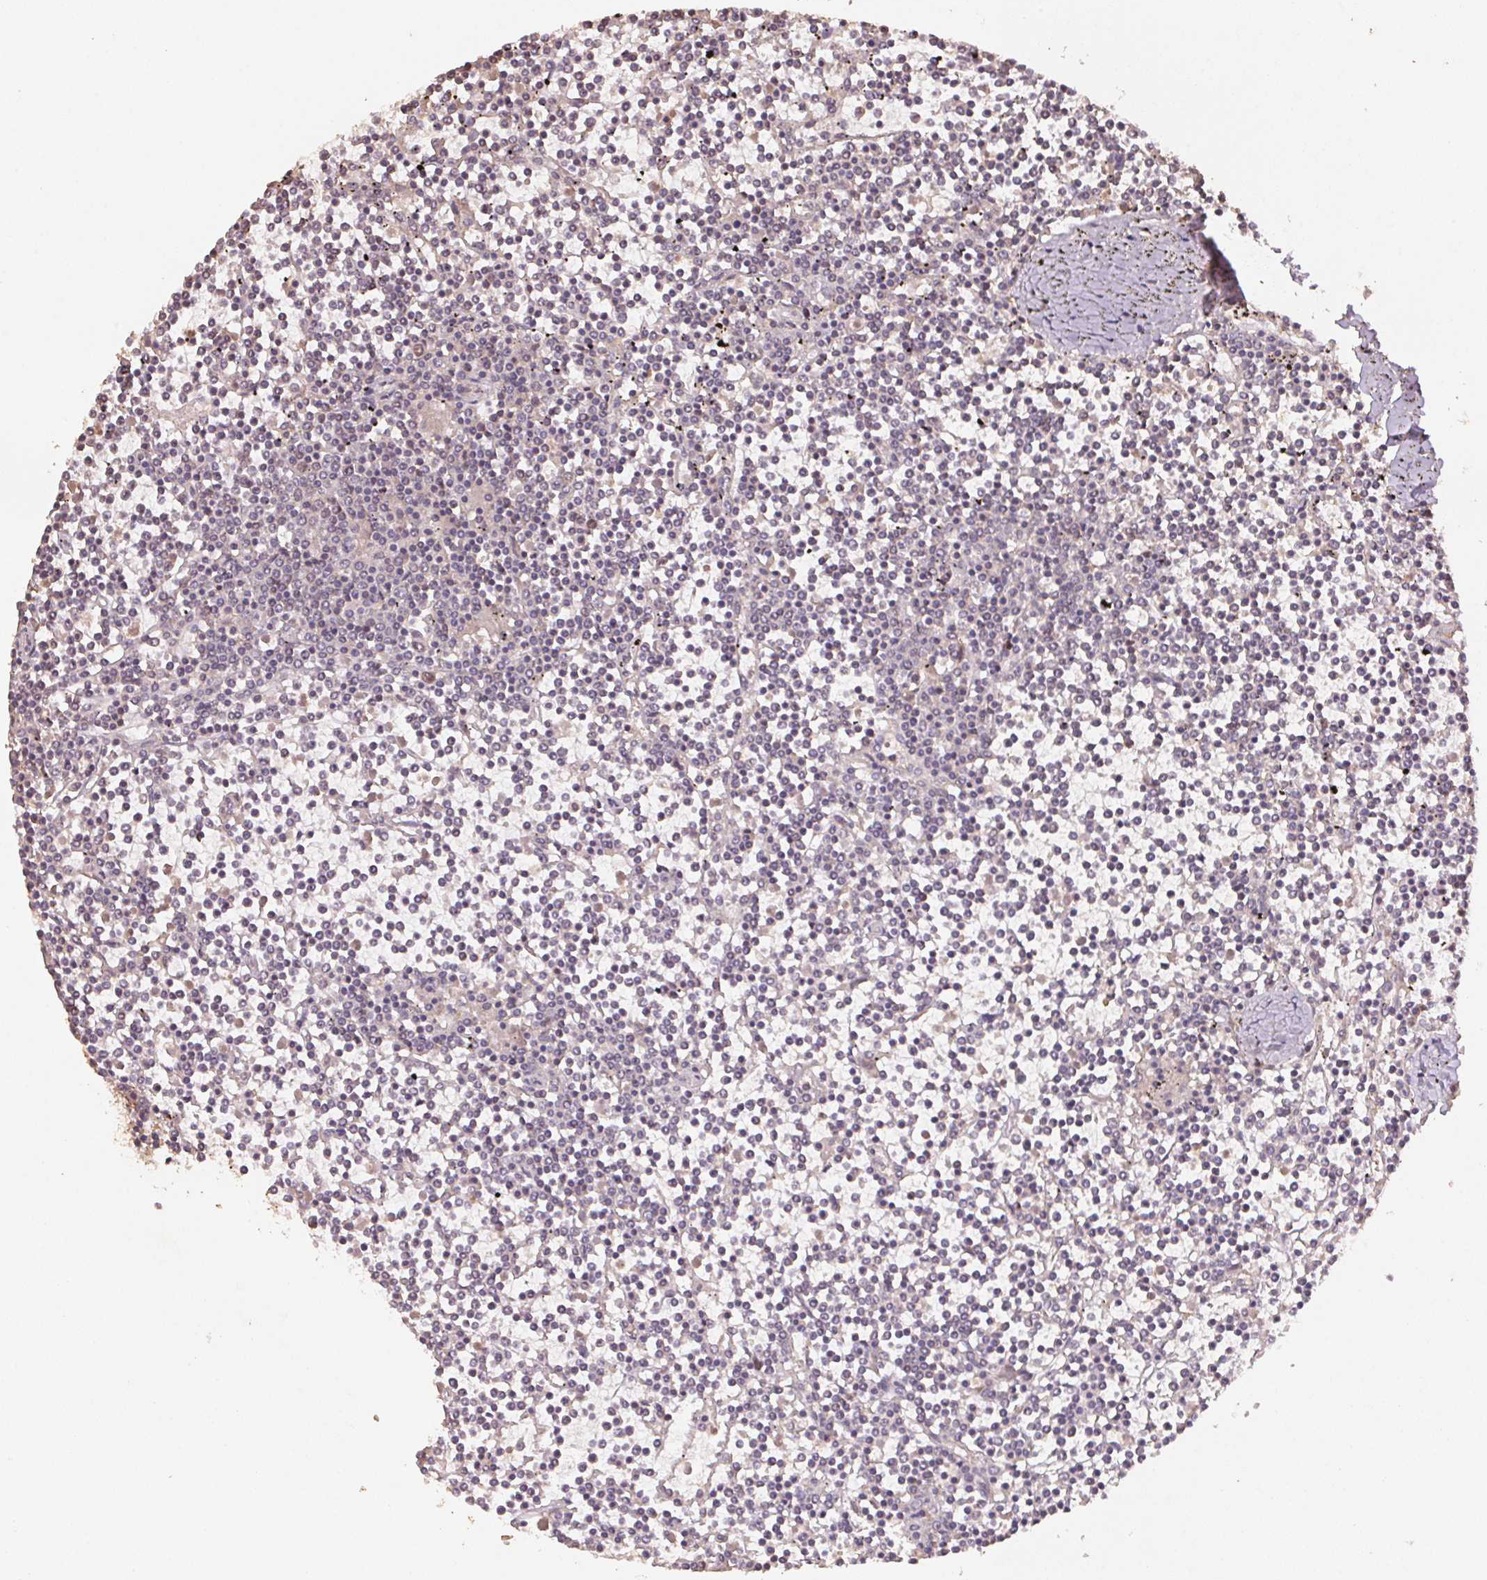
{"staining": {"intensity": "negative", "quantity": "none", "location": "none"}, "tissue": "lymphoma", "cell_type": "Tumor cells", "image_type": "cancer", "snomed": [{"axis": "morphology", "description": "Malignant lymphoma, non-Hodgkin's type, Low grade"}, {"axis": "topography", "description": "Spleen"}], "caption": "This is an immunohistochemistry photomicrograph of human lymphoma. There is no expression in tumor cells.", "gene": "CENPF", "patient": {"sex": "female", "age": 19}}